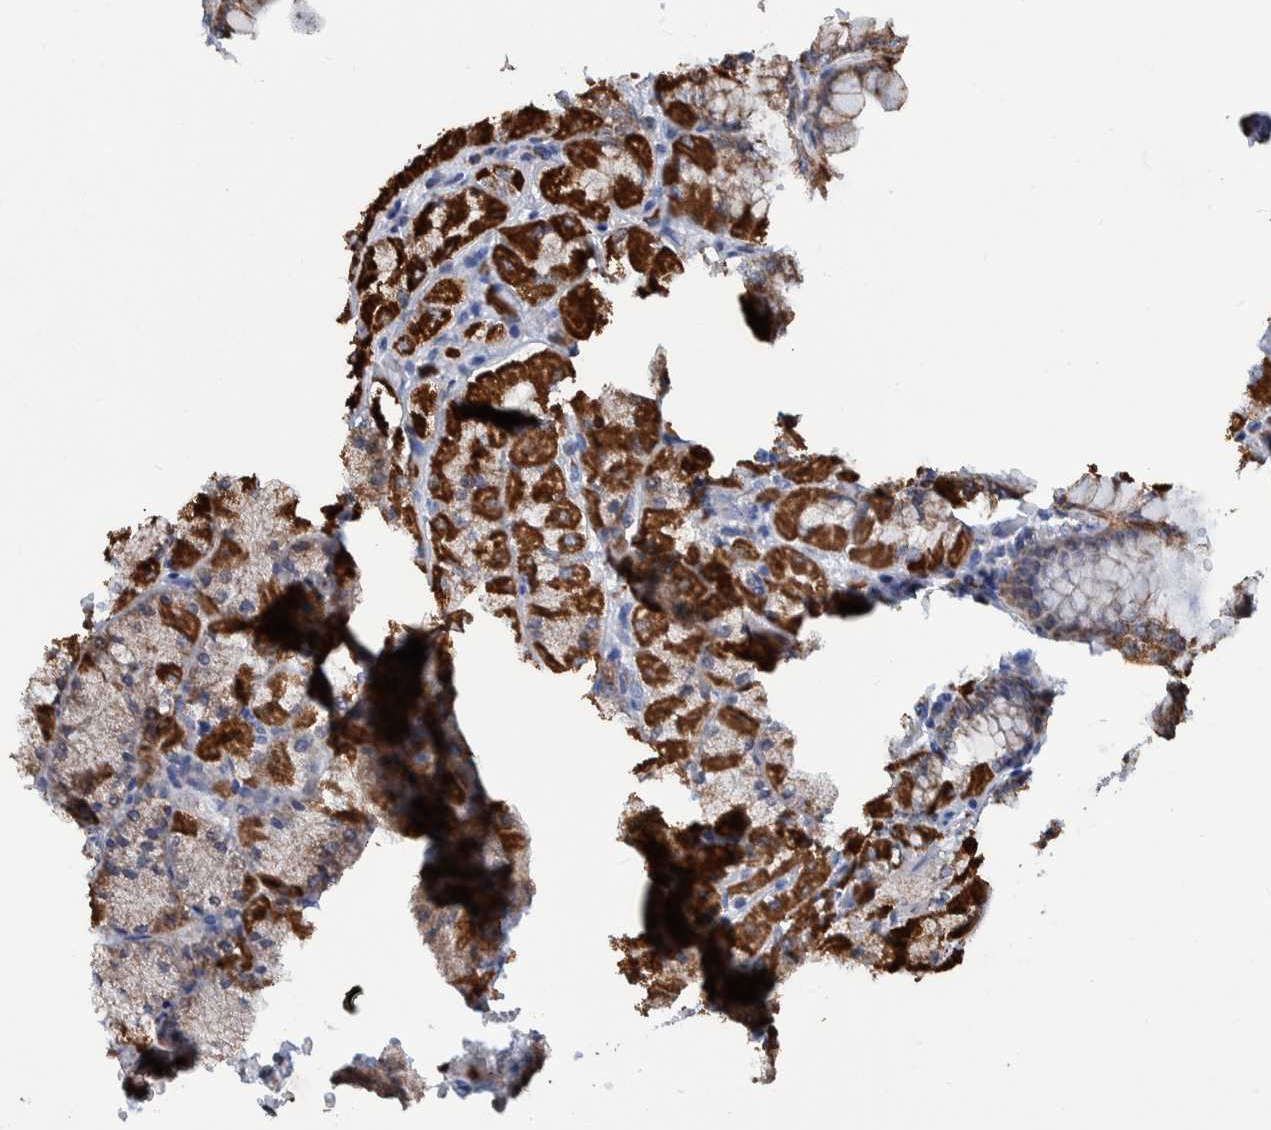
{"staining": {"intensity": "strong", "quantity": ">75%", "location": "cytoplasmic/membranous"}, "tissue": "stomach", "cell_type": "Glandular cells", "image_type": "normal", "snomed": [{"axis": "morphology", "description": "Normal tissue, NOS"}, {"axis": "topography", "description": "Stomach, upper"}], "caption": "Stomach stained with DAB (3,3'-diaminobenzidine) IHC reveals high levels of strong cytoplasmic/membranous staining in approximately >75% of glandular cells. The protein is stained brown, and the nuclei are stained in blue (DAB IHC with brightfield microscopy, high magnification).", "gene": "DECR1", "patient": {"sex": "female", "age": 56}}